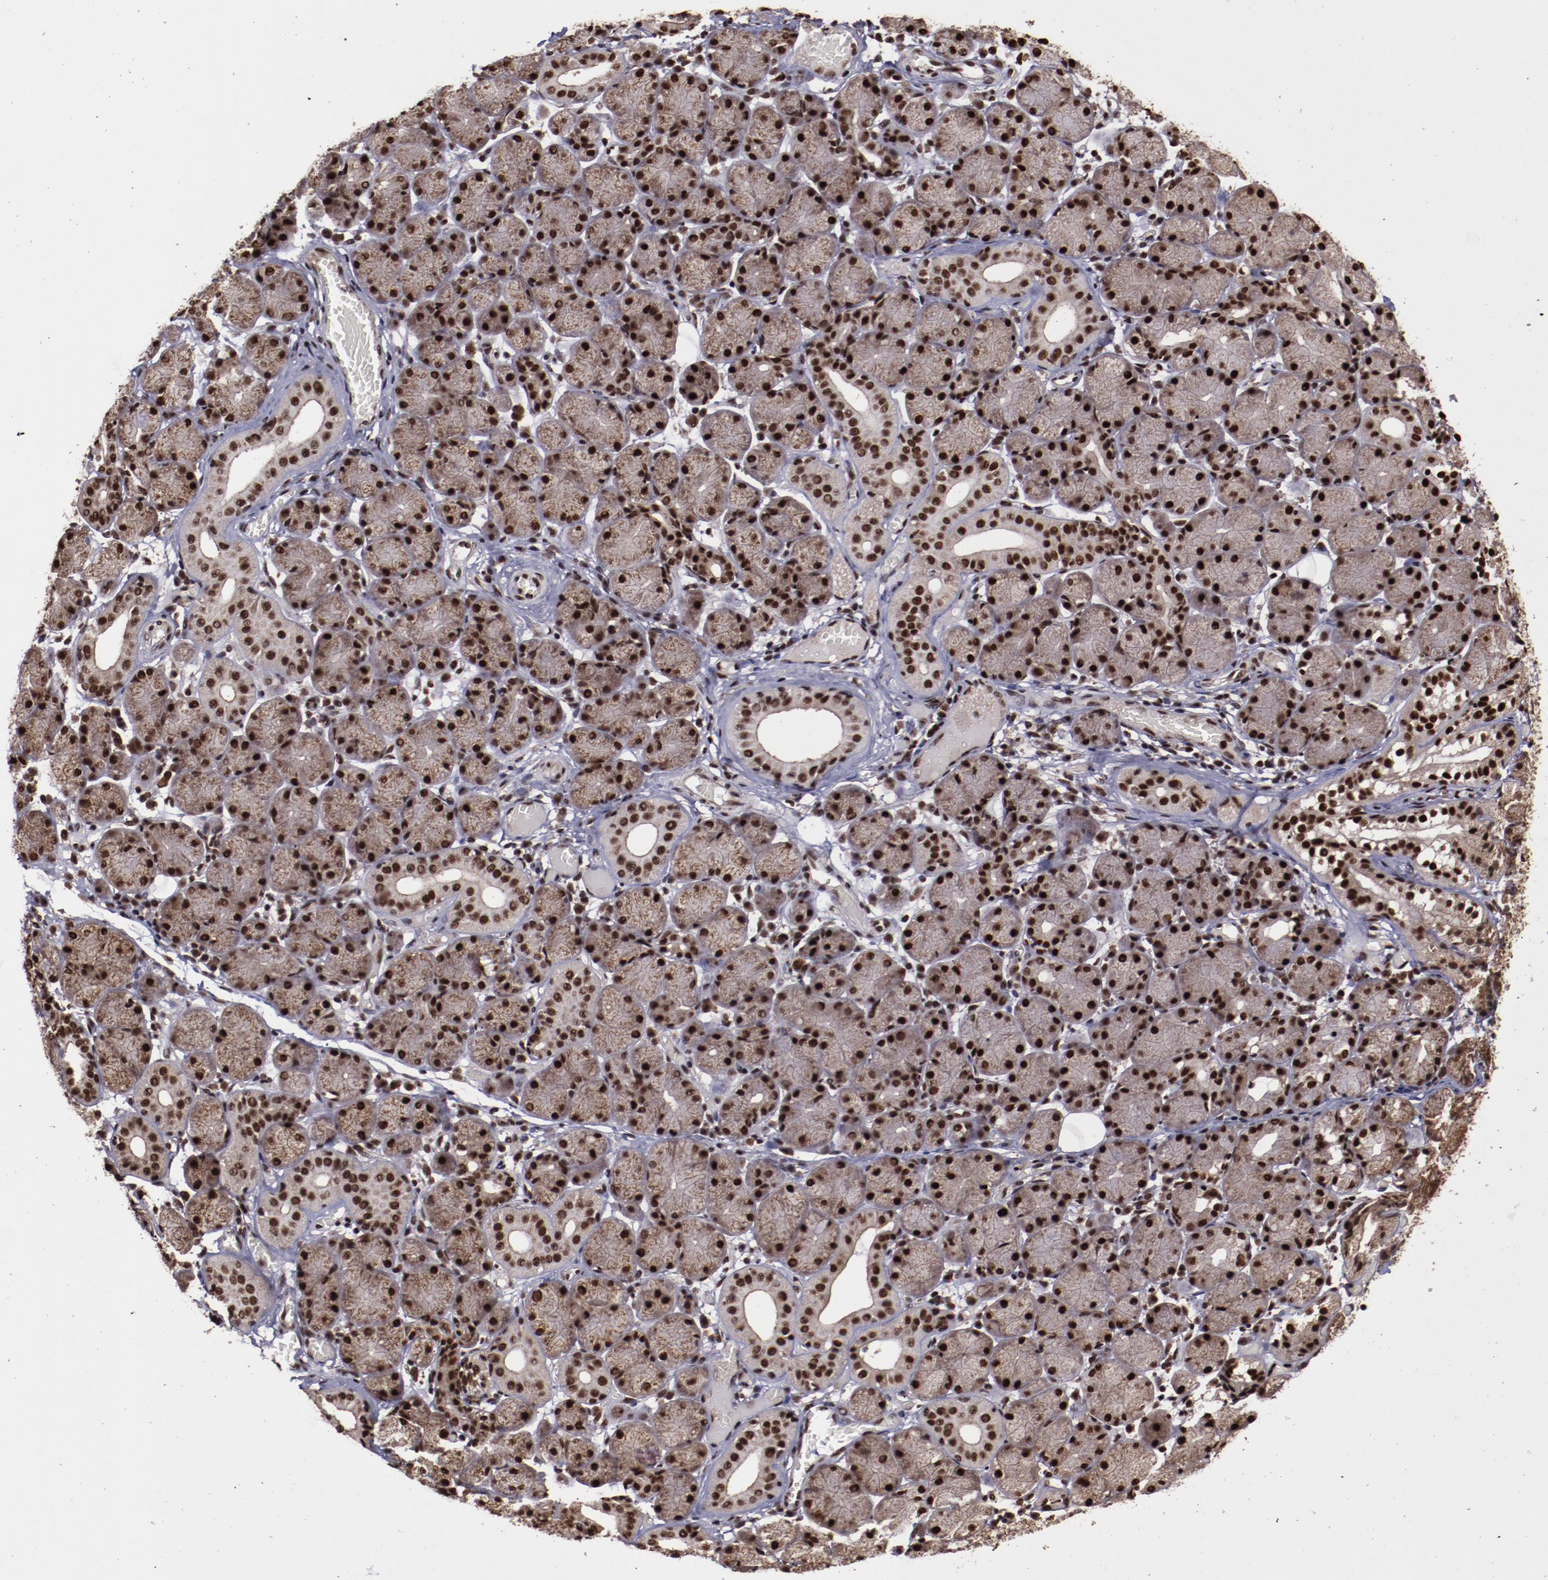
{"staining": {"intensity": "strong", "quantity": ">75%", "location": "cytoplasmic/membranous,nuclear"}, "tissue": "salivary gland", "cell_type": "Glandular cells", "image_type": "normal", "snomed": [{"axis": "morphology", "description": "Normal tissue, NOS"}, {"axis": "topography", "description": "Salivary gland"}], "caption": "Brown immunohistochemical staining in benign human salivary gland exhibits strong cytoplasmic/membranous,nuclear positivity in about >75% of glandular cells.", "gene": "SNW1", "patient": {"sex": "female", "age": 24}}